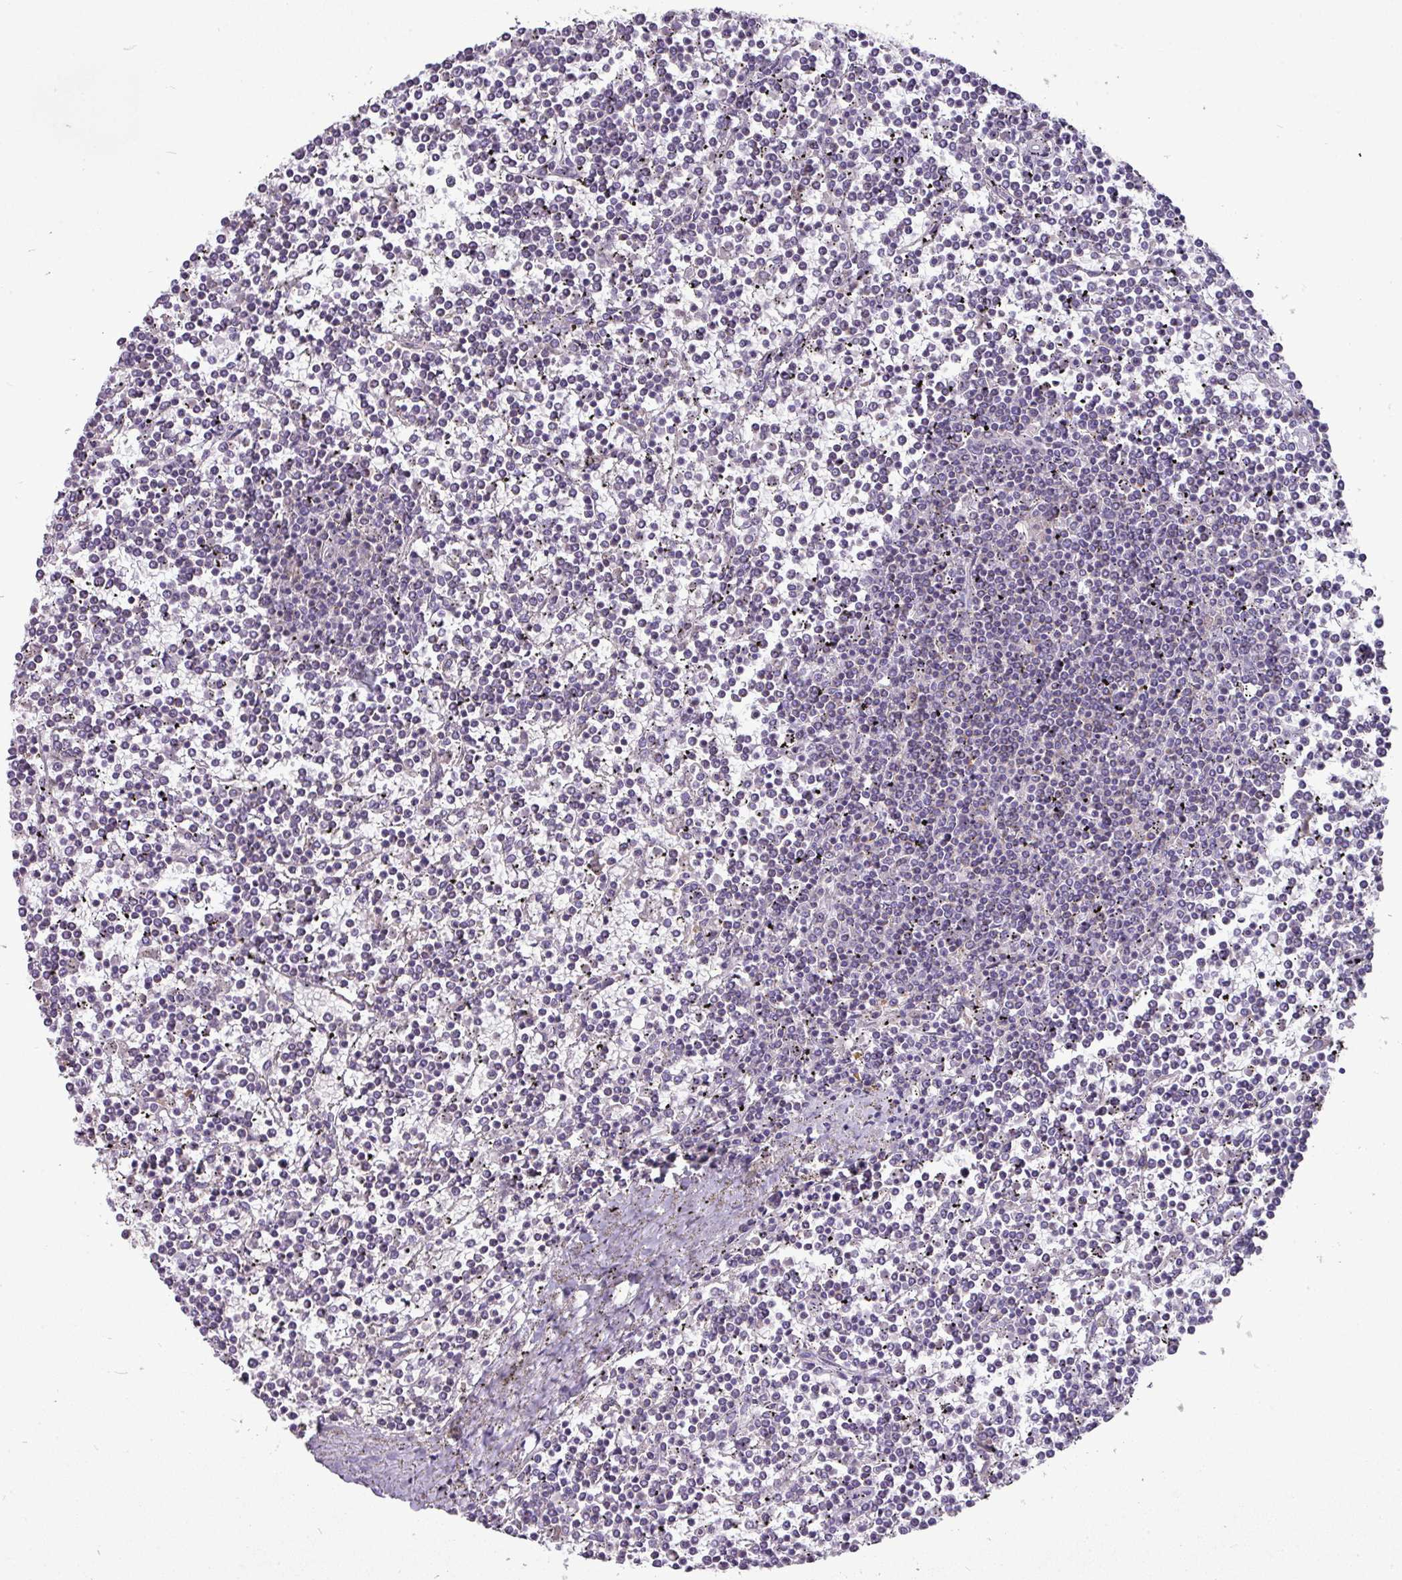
{"staining": {"intensity": "negative", "quantity": "none", "location": "none"}, "tissue": "lymphoma", "cell_type": "Tumor cells", "image_type": "cancer", "snomed": [{"axis": "morphology", "description": "Malignant lymphoma, non-Hodgkin's type, Low grade"}, {"axis": "topography", "description": "Spleen"}], "caption": "This is an immunohistochemistry image of human malignant lymphoma, non-Hodgkin's type (low-grade). There is no positivity in tumor cells.", "gene": "TRAPPC1", "patient": {"sex": "female", "age": 19}}